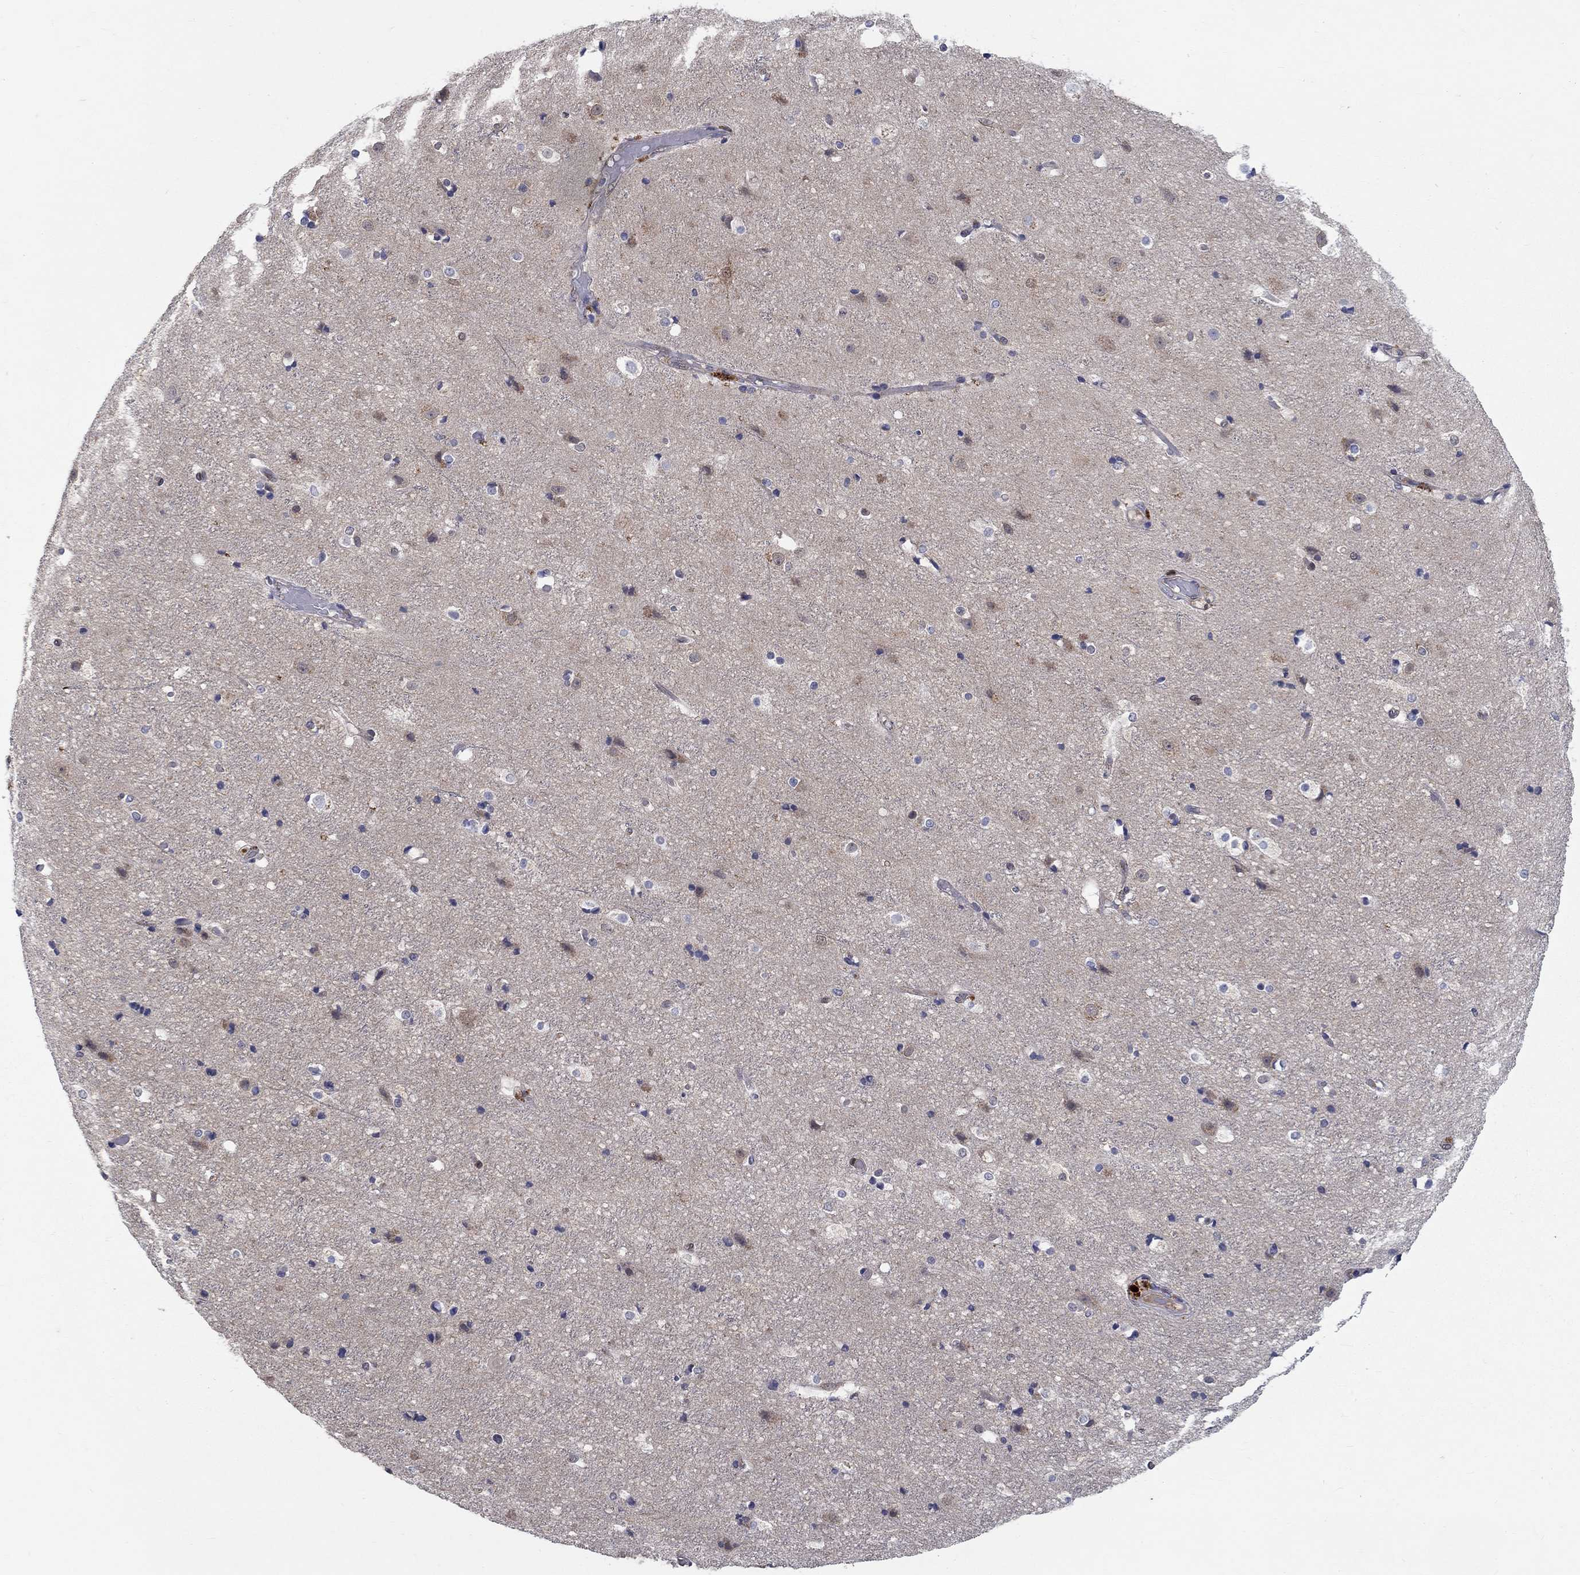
{"staining": {"intensity": "negative", "quantity": "none", "location": "none"}, "tissue": "cerebral cortex", "cell_type": "Endothelial cells", "image_type": "normal", "snomed": [{"axis": "morphology", "description": "Normal tissue, NOS"}, {"axis": "topography", "description": "Cerebral cortex"}], "caption": "The histopathology image displays no staining of endothelial cells in benign cerebral cortex.", "gene": "AGFG2", "patient": {"sex": "female", "age": 52}}